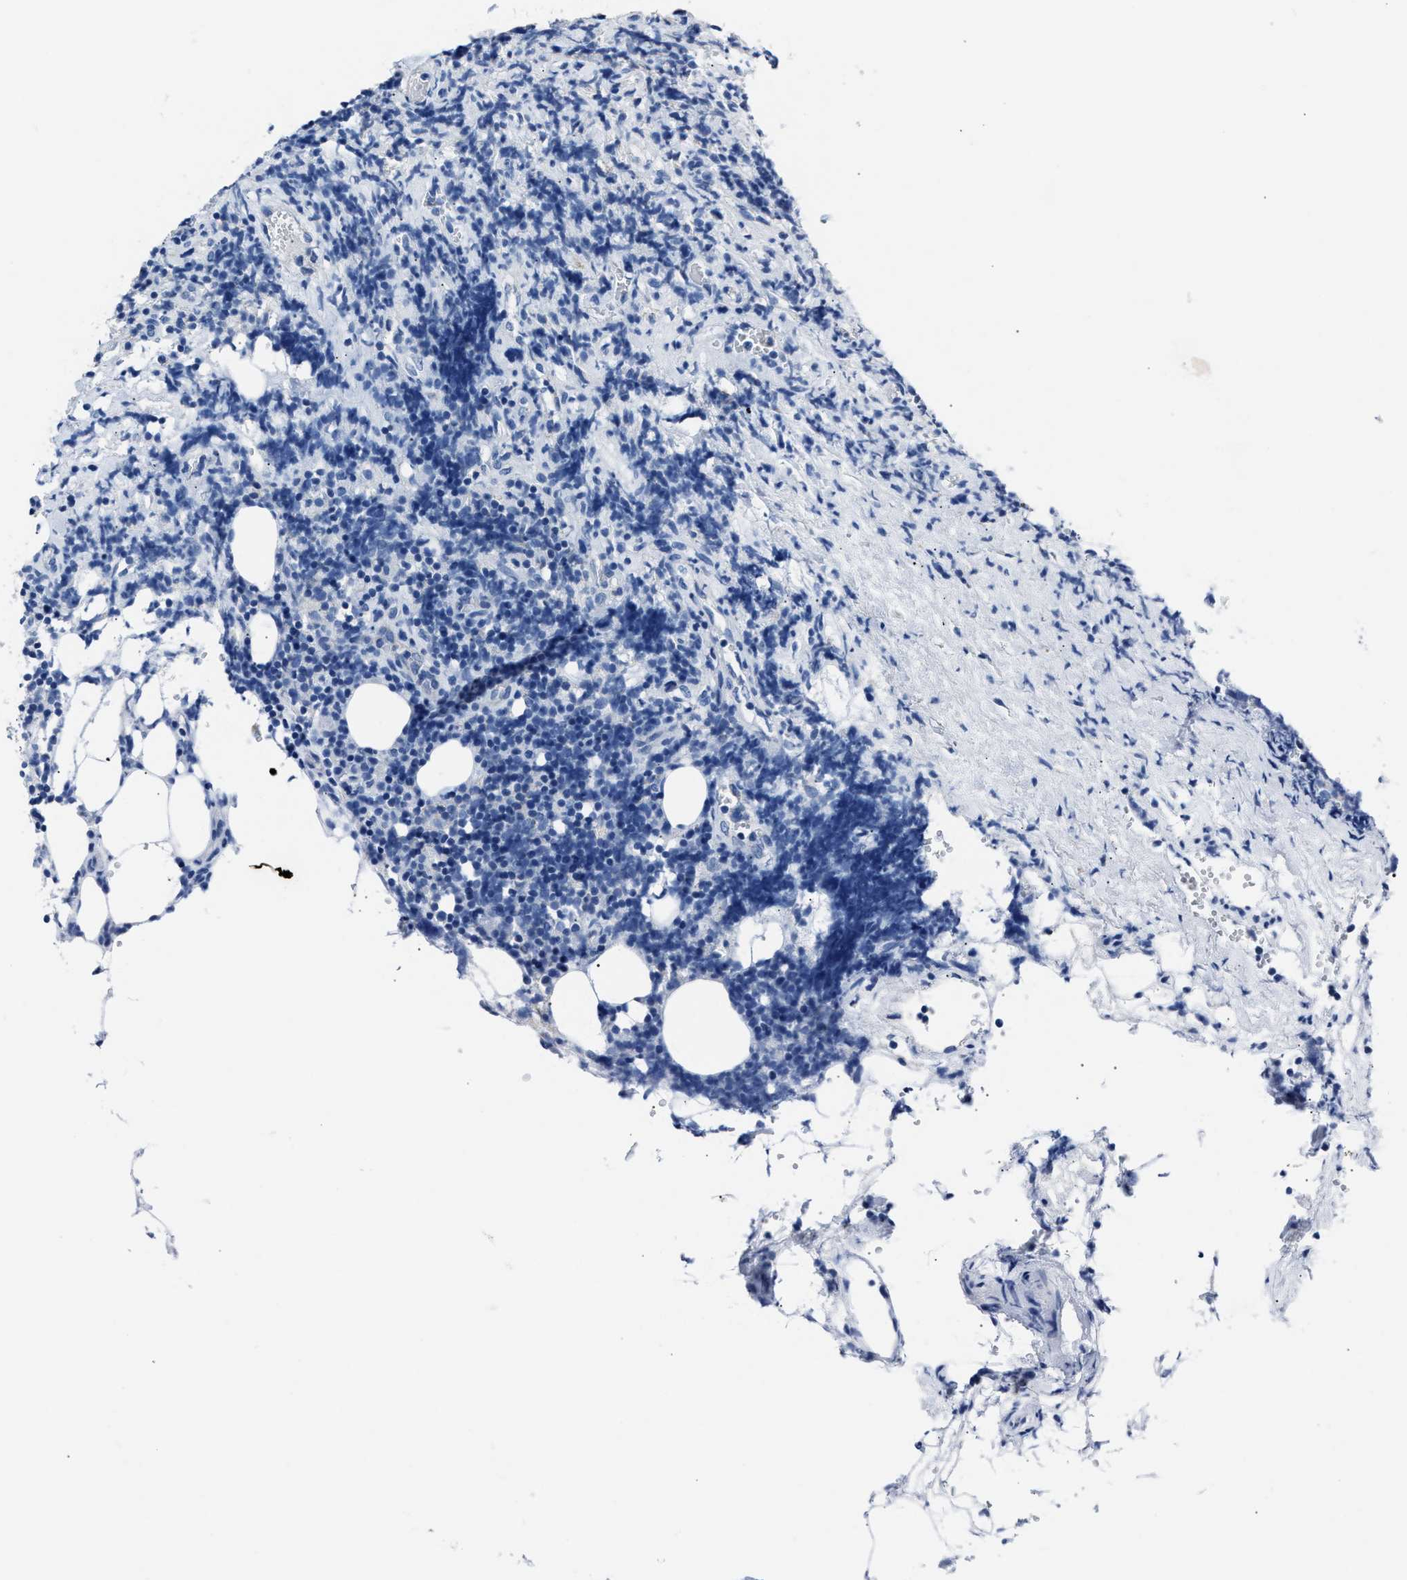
{"staining": {"intensity": "negative", "quantity": "none", "location": "none"}, "tissue": "lymphoma", "cell_type": "Tumor cells", "image_type": "cancer", "snomed": [{"axis": "morphology", "description": "Malignant lymphoma, non-Hodgkin's type, High grade"}, {"axis": "topography", "description": "Lymph node"}], "caption": "Malignant lymphoma, non-Hodgkin's type (high-grade) was stained to show a protein in brown. There is no significant staining in tumor cells.", "gene": "AMACR", "patient": {"sex": "female", "age": 76}}